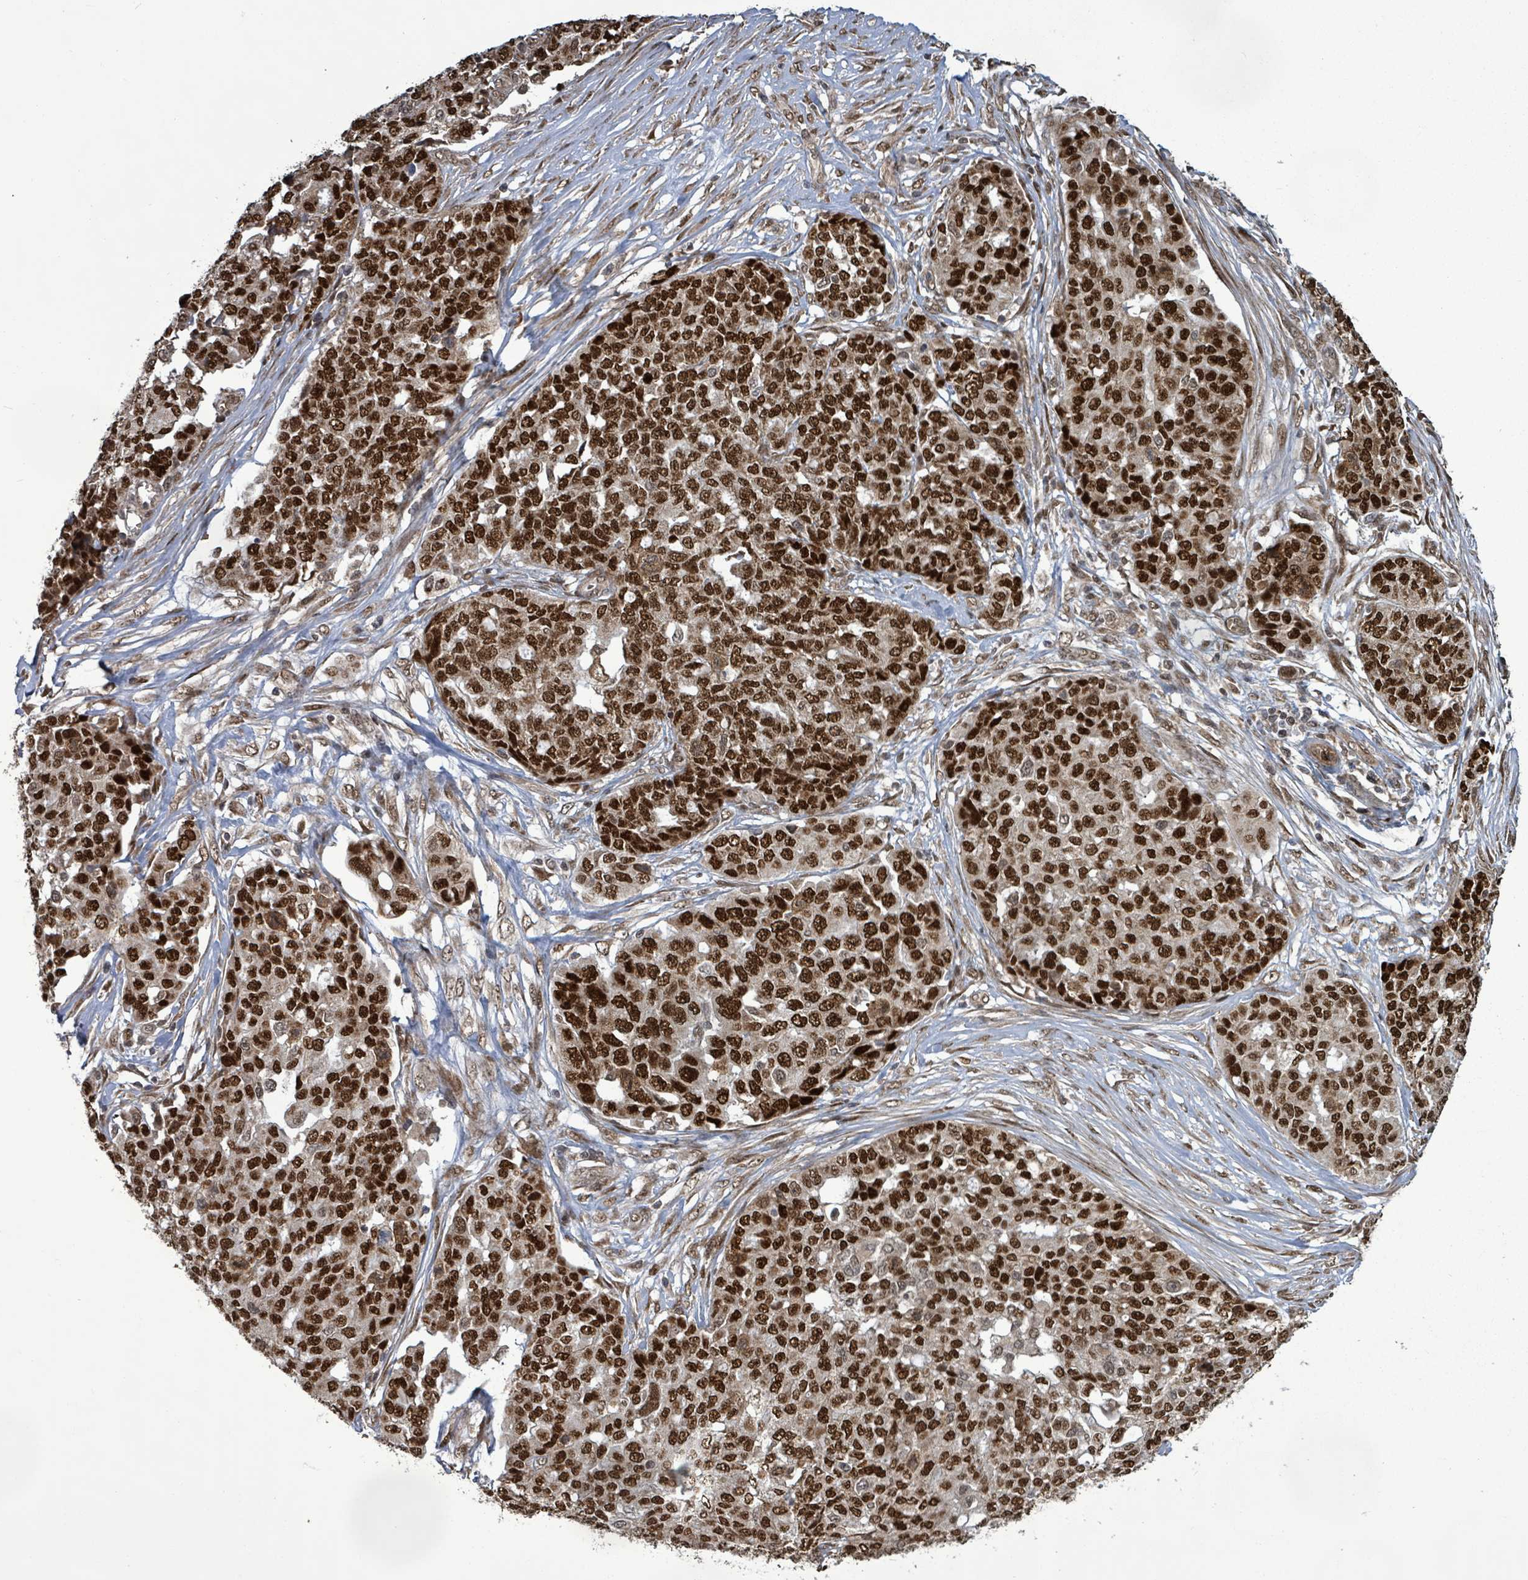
{"staining": {"intensity": "strong", "quantity": ">75%", "location": "nuclear"}, "tissue": "ovarian cancer", "cell_type": "Tumor cells", "image_type": "cancer", "snomed": [{"axis": "morphology", "description": "Cystadenocarcinoma, serous, NOS"}, {"axis": "topography", "description": "Soft tissue"}, {"axis": "topography", "description": "Ovary"}], "caption": "Protein positivity by IHC reveals strong nuclear staining in about >75% of tumor cells in ovarian cancer (serous cystadenocarcinoma).", "gene": "PATZ1", "patient": {"sex": "female", "age": 57}}